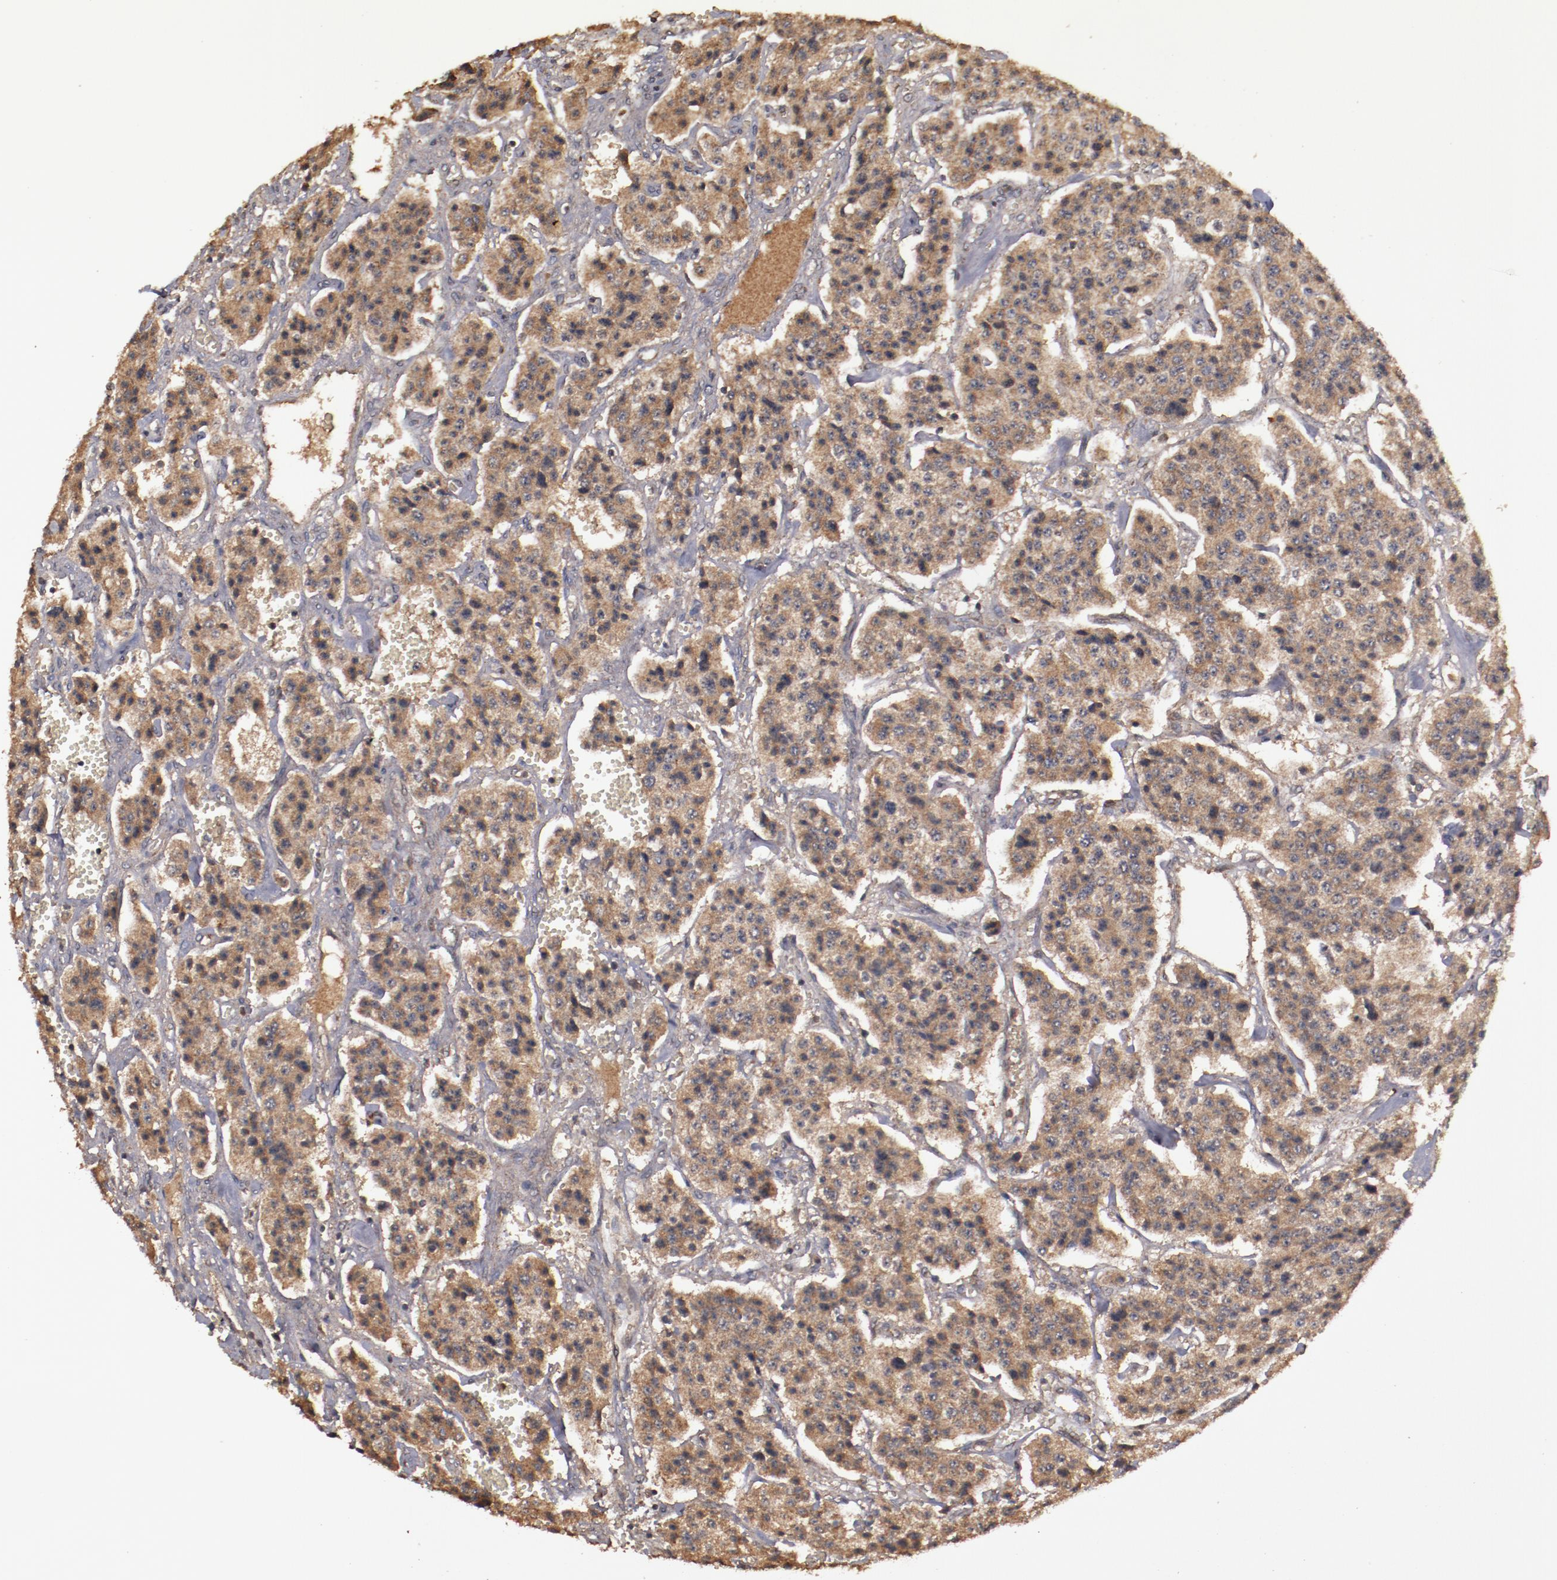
{"staining": {"intensity": "moderate", "quantity": ">75%", "location": "cytoplasmic/membranous"}, "tissue": "carcinoid", "cell_type": "Tumor cells", "image_type": "cancer", "snomed": [{"axis": "morphology", "description": "Carcinoid, malignant, NOS"}, {"axis": "topography", "description": "Small intestine"}], "caption": "Carcinoid stained with DAB (3,3'-diaminobenzidine) immunohistochemistry (IHC) demonstrates medium levels of moderate cytoplasmic/membranous positivity in about >75% of tumor cells.", "gene": "TXNDC16", "patient": {"sex": "male", "age": 52}}